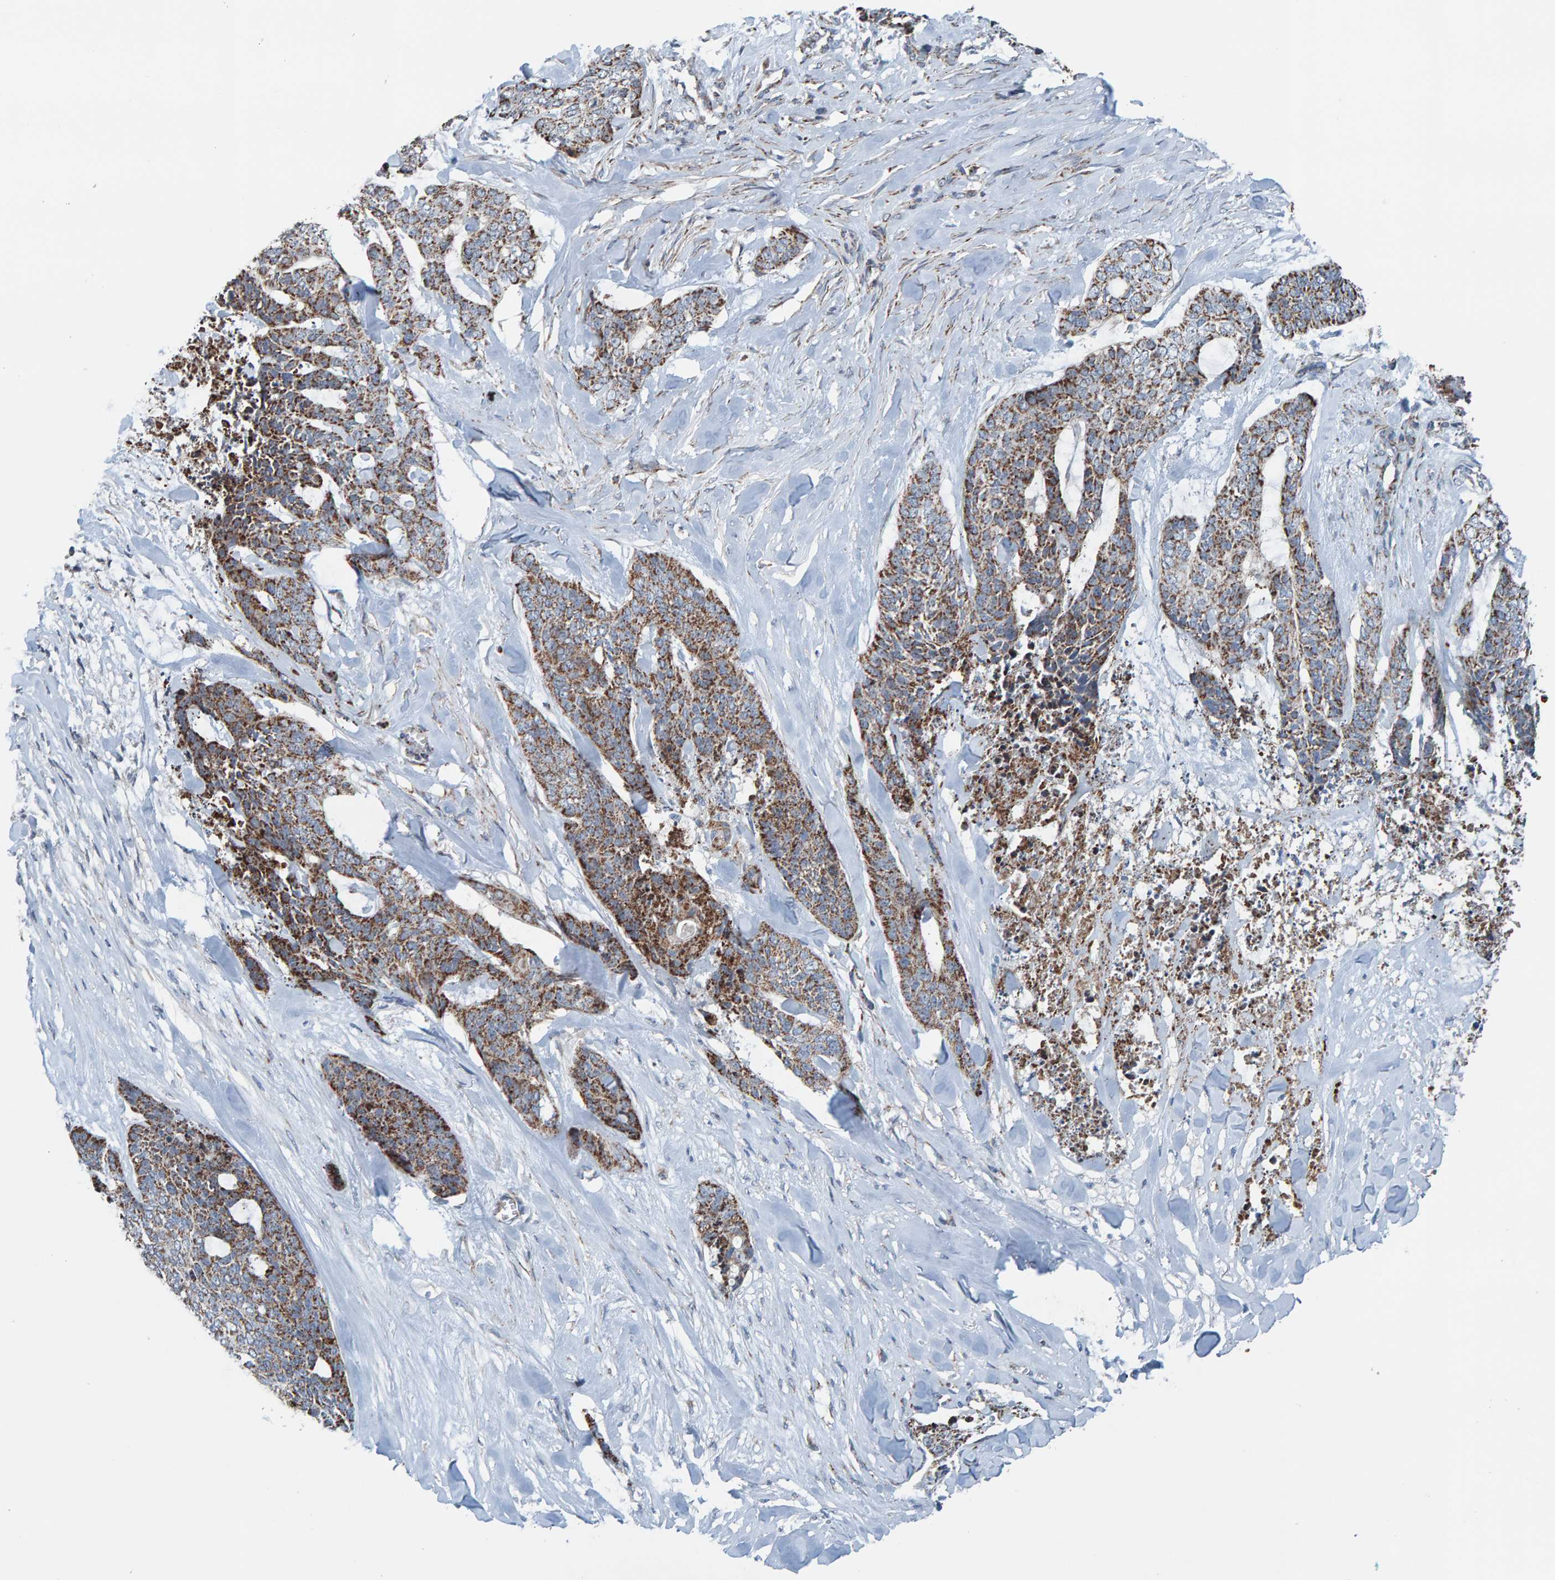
{"staining": {"intensity": "moderate", "quantity": "25%-75%", "location": "cytoplasmic/membranous"}, "tissue": "skin cancer", "cell_type": "Tumor cells", "image_type": "cancer", "snomed": [{"axis": "morphology", "description": "Basal cell carcinoma"}, {"axis": "topography", "description": "Skin"}], "caption": "Approximately 25%-75% of tumor cells in basal cell carcinoma (skin) show moderate cytoplasmic/membranous protein expression as visualized by brown immunohistochemical staining.", "gene": "ZNF48", "patient": {"sex": "female", "age": 64}}